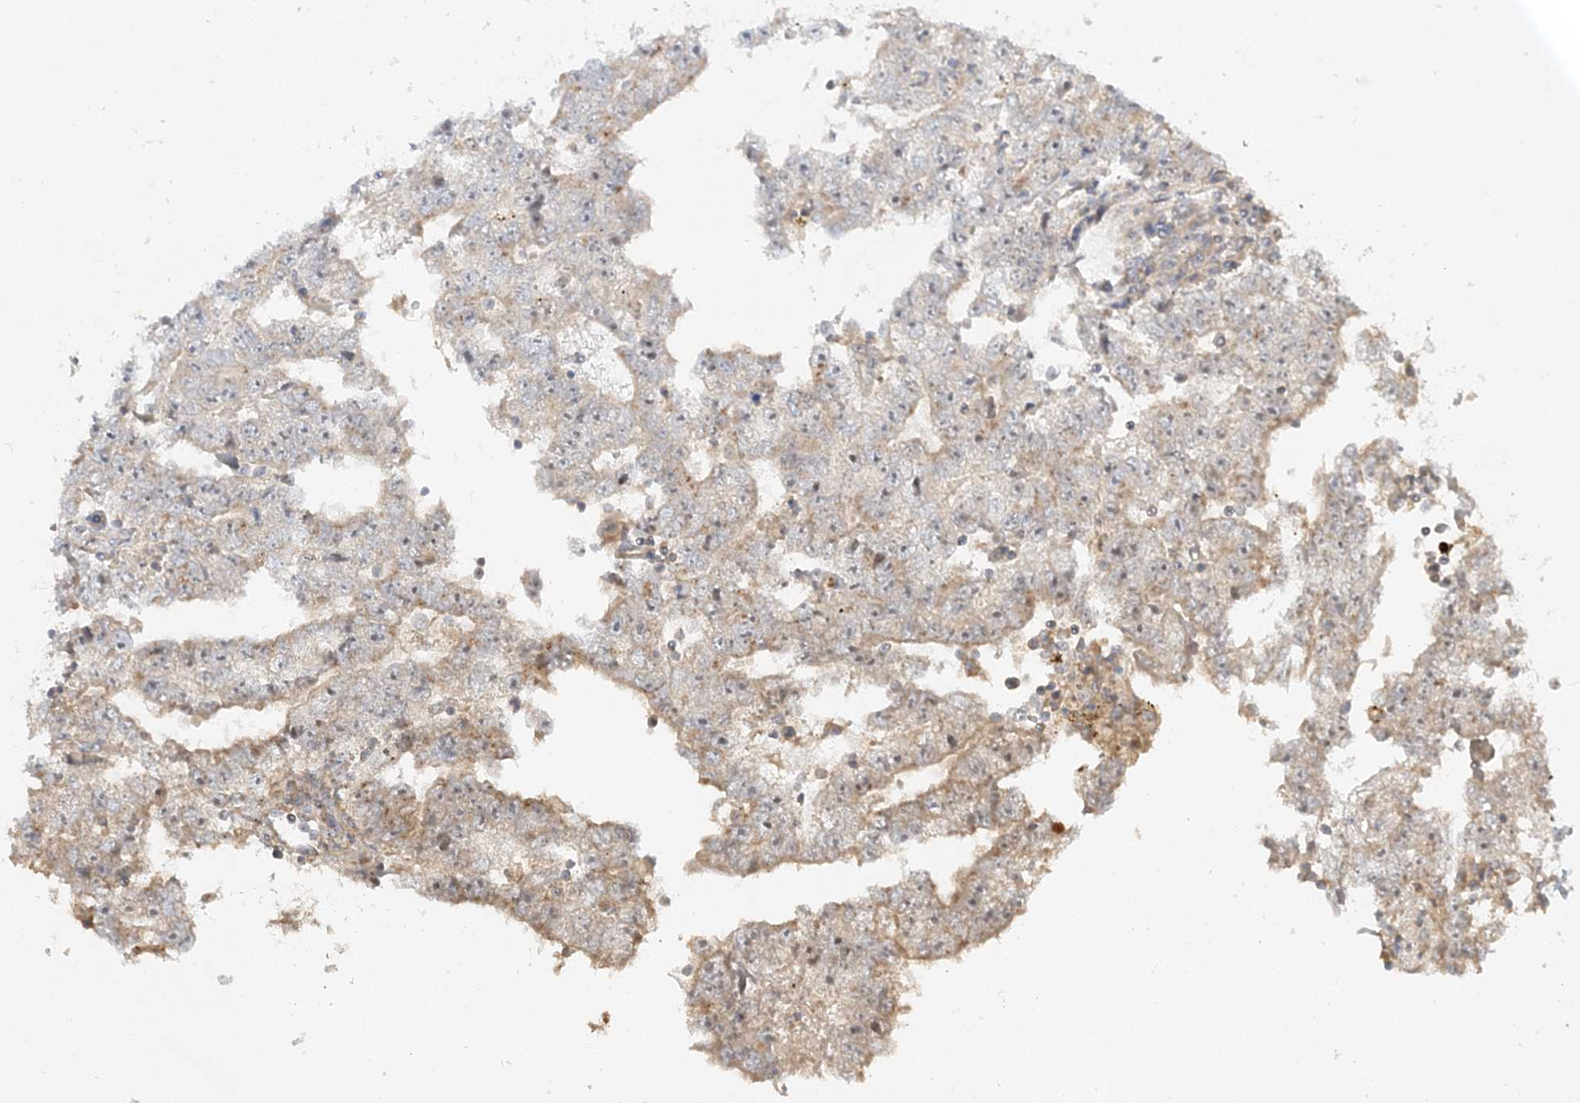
{"staining": {"intensity": "weak", "quantity": "<25%", "location": "cytoplasmic/membranous"}, "tissue": "testis cancer", "cell_type": "Tumor cells", "image_type": "cancer", "snomed": [{"axis": "morphology", "description": "Carcinoma, Embryonal, NOS"}, {"axis": "topography", "description": "Testis"}], "caption": "Immunohistochemistry (IHC) of human embryonal carcinoma (testis) shows no staining in tumor cells.", "gene": "AP1AR", "patient": {"sex": "male", "age": 25}}